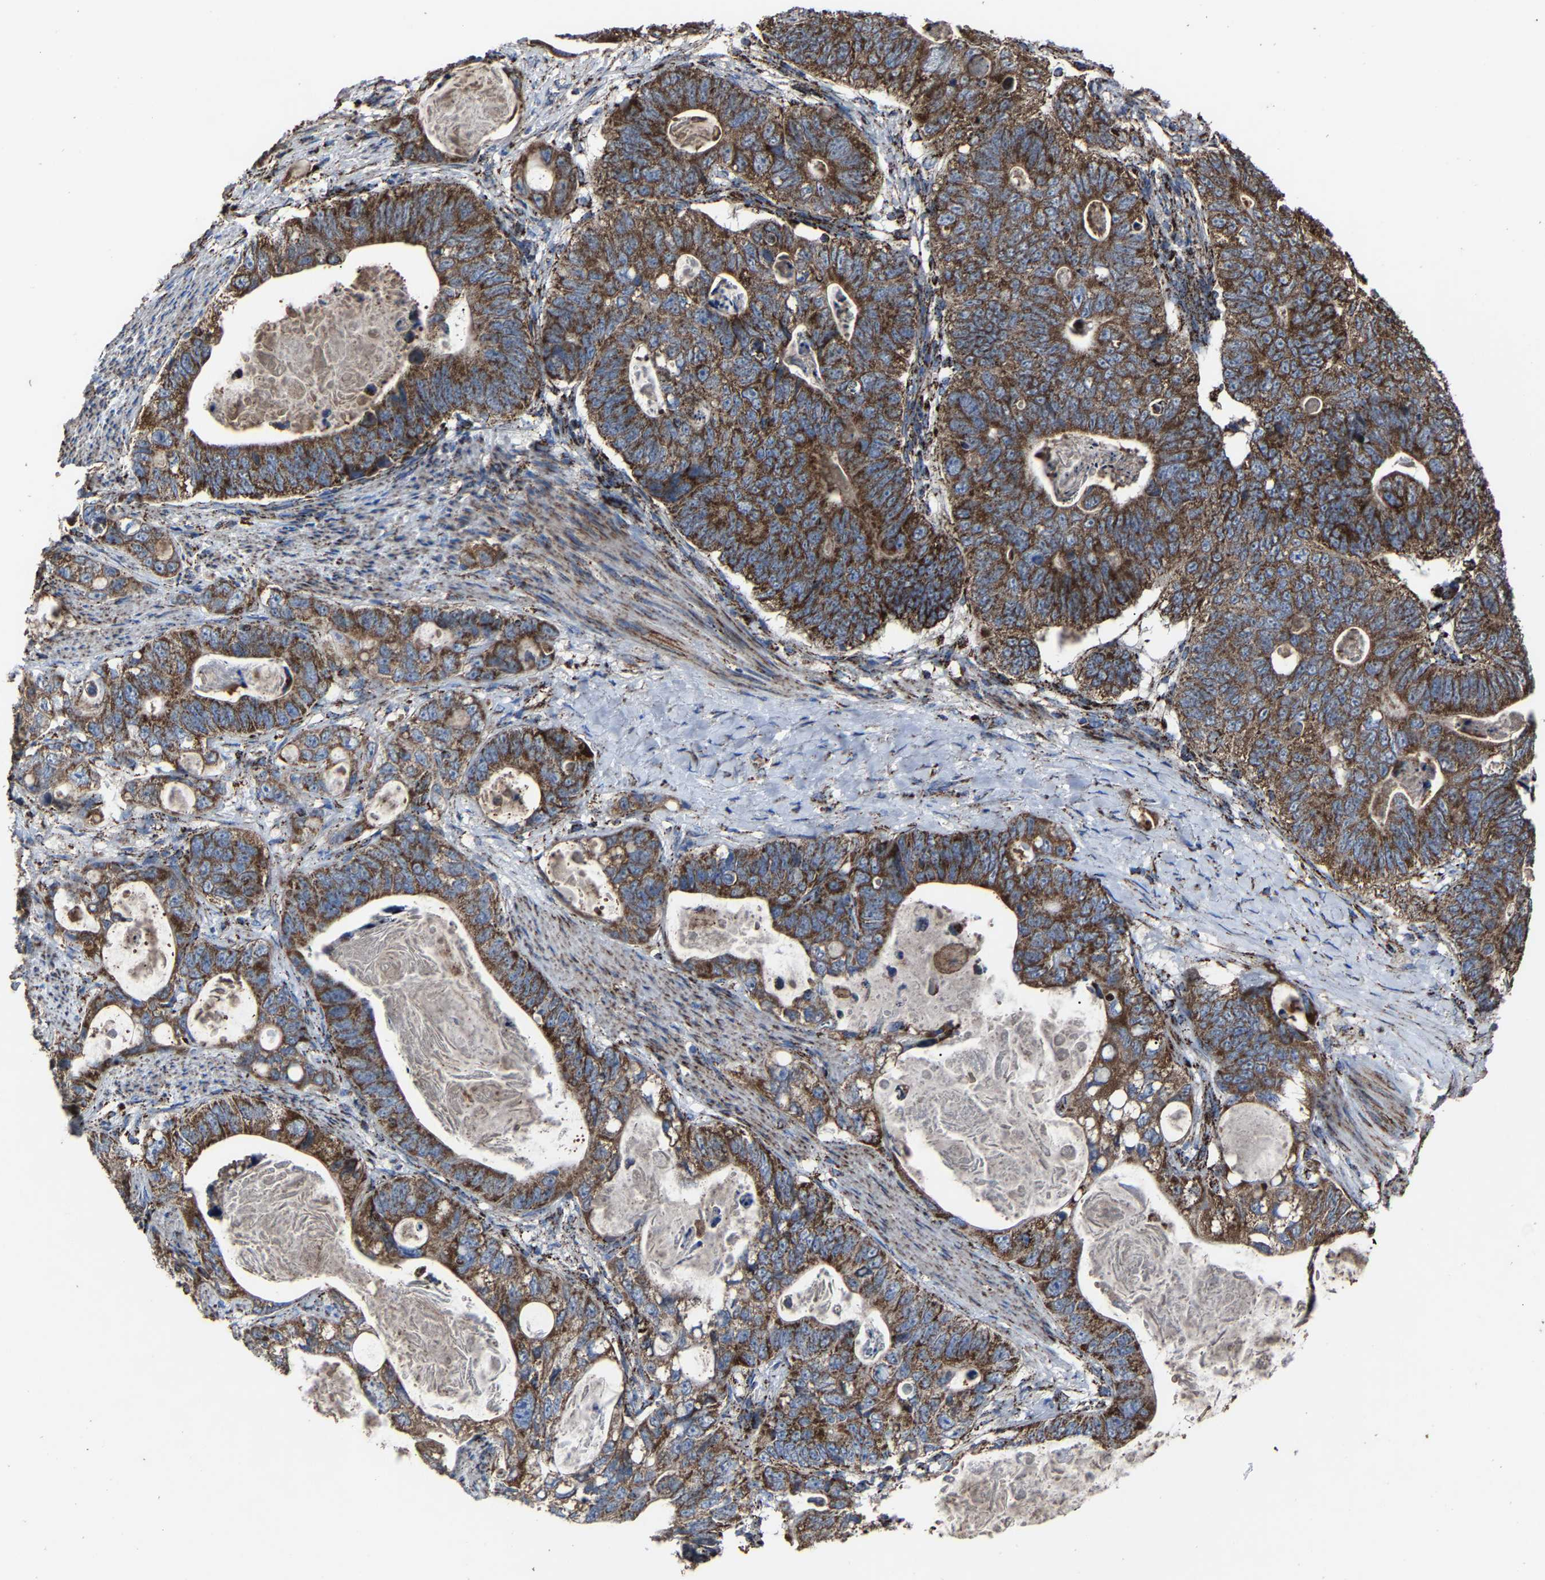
{"staining": {"intensity": "strong", "quantity": ">75%", "location": "cytoplasmic/membranous"}, "tissue": "stomach cancer", "cell_type": "Tumor cells", "image_type": "cancer", "snomed": [{"axis": "morphology", "description": "Normal tissue, NOS"}, {"axis": "morphology", "description": "Adenocarcinoma, NOS"}, {"axis": "topography", "description": "Stomach"}], "caption": "Adenocarcinoma (stomach) tissue demonstrates strong cytoplasmic/membranous positivity in about >75% of tumor cells, visualized by immunohistochemistry. (DAB (3,3'-diaminobenzidine) IHC, brown staining for protein, blue staining for nuclei).", "gene": "NDUFV3", "patient": {"sex": "female", "age": 89}}